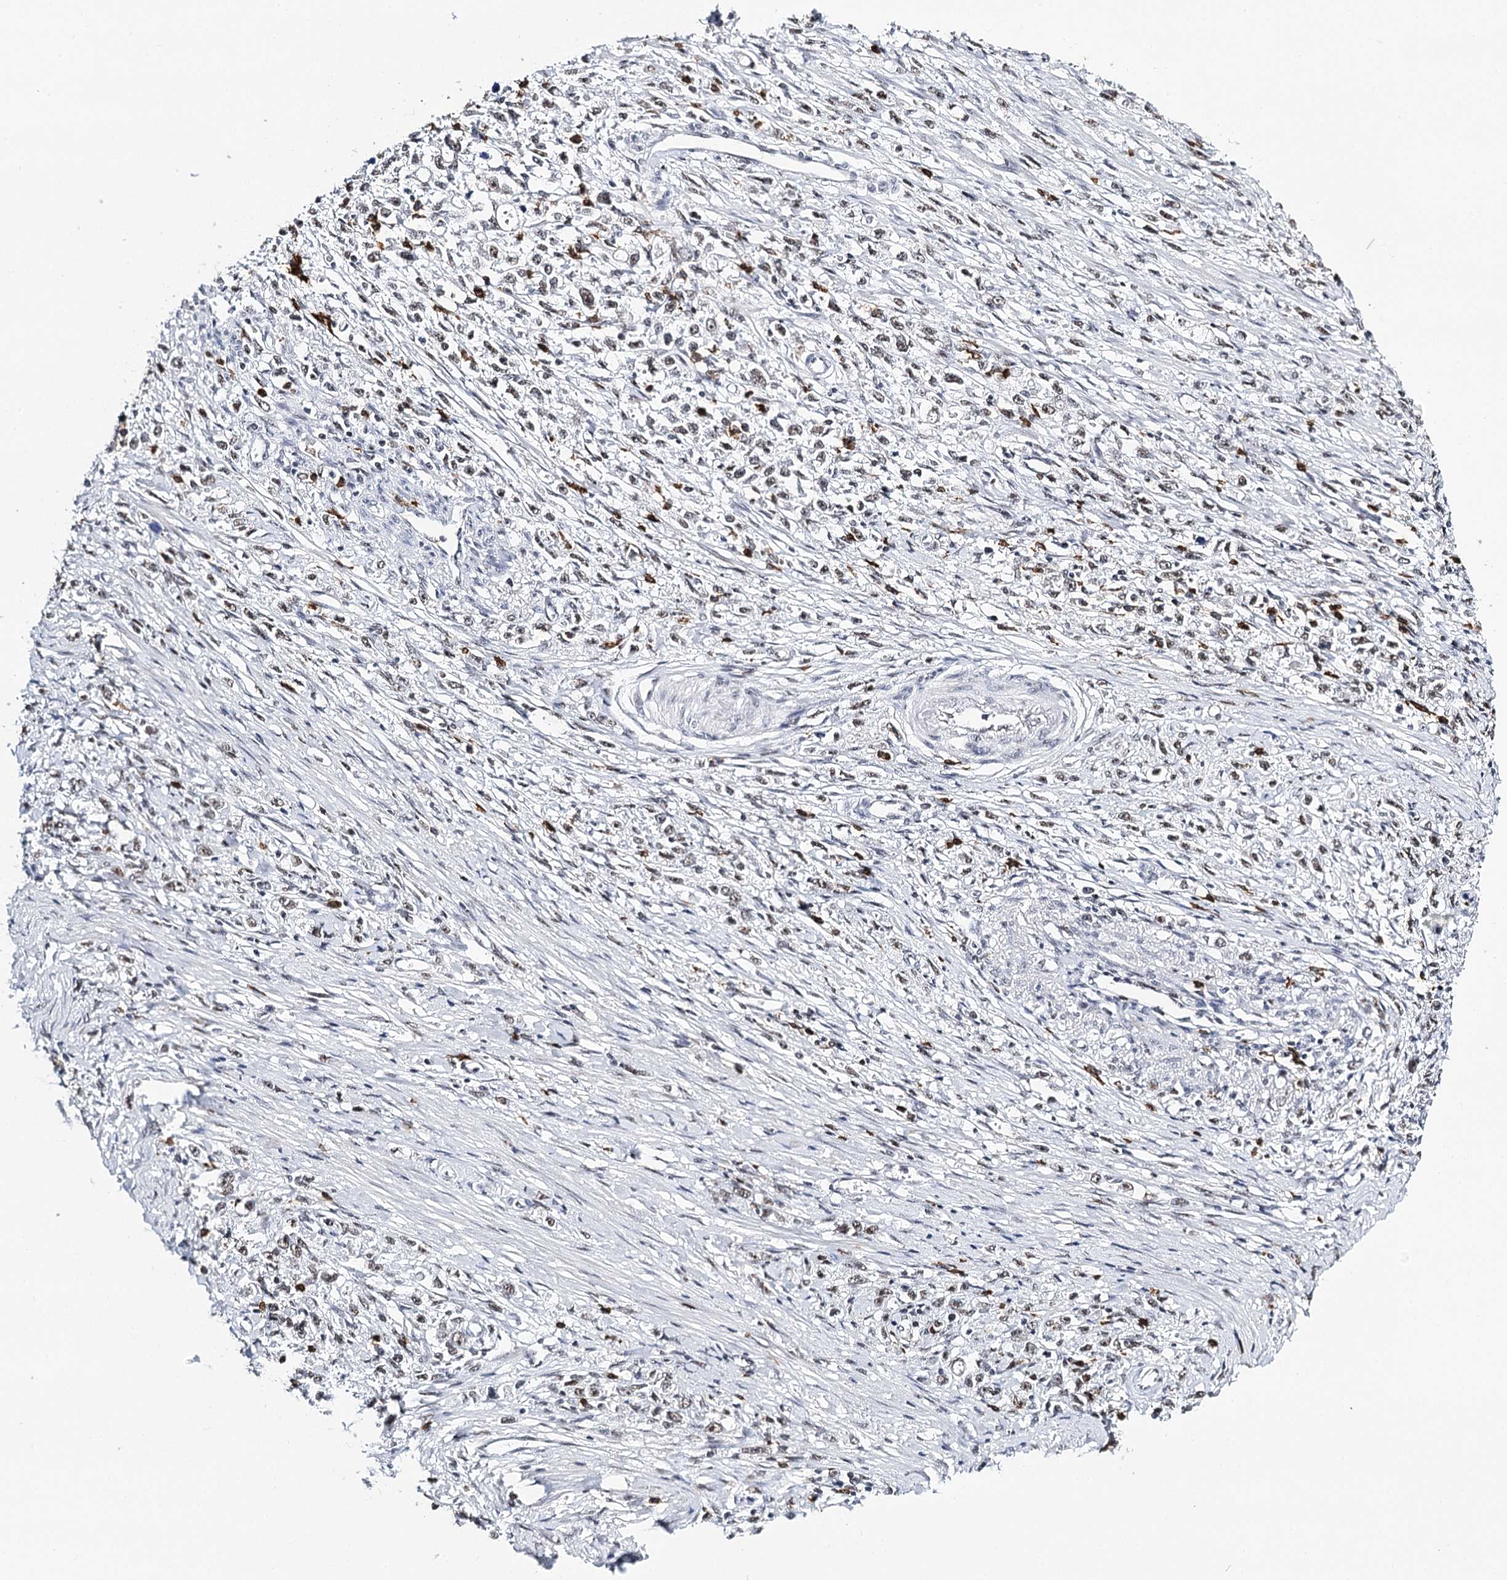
{"staining": {"intensity": "weak", "quantity": "<25%", "location": "nuclear"}, "tissue": "stomach cancer", "cell_type": "Tumor cells", "image_type": "cancer", "snomed": [{"axis": "morphology", "description": "Adenocarcinoma, NOS"}, {"axis": "topography", "description": "Stomach"}], "caption": "This histopathology image is of stomach adenocarcinoma stained with IHC to label a protein in brown with the nuclei are counter-stained blue. There is no positivity in tumor cells.", "gene": "BARD1", "patient": {"sex": "female", "age": 59}}